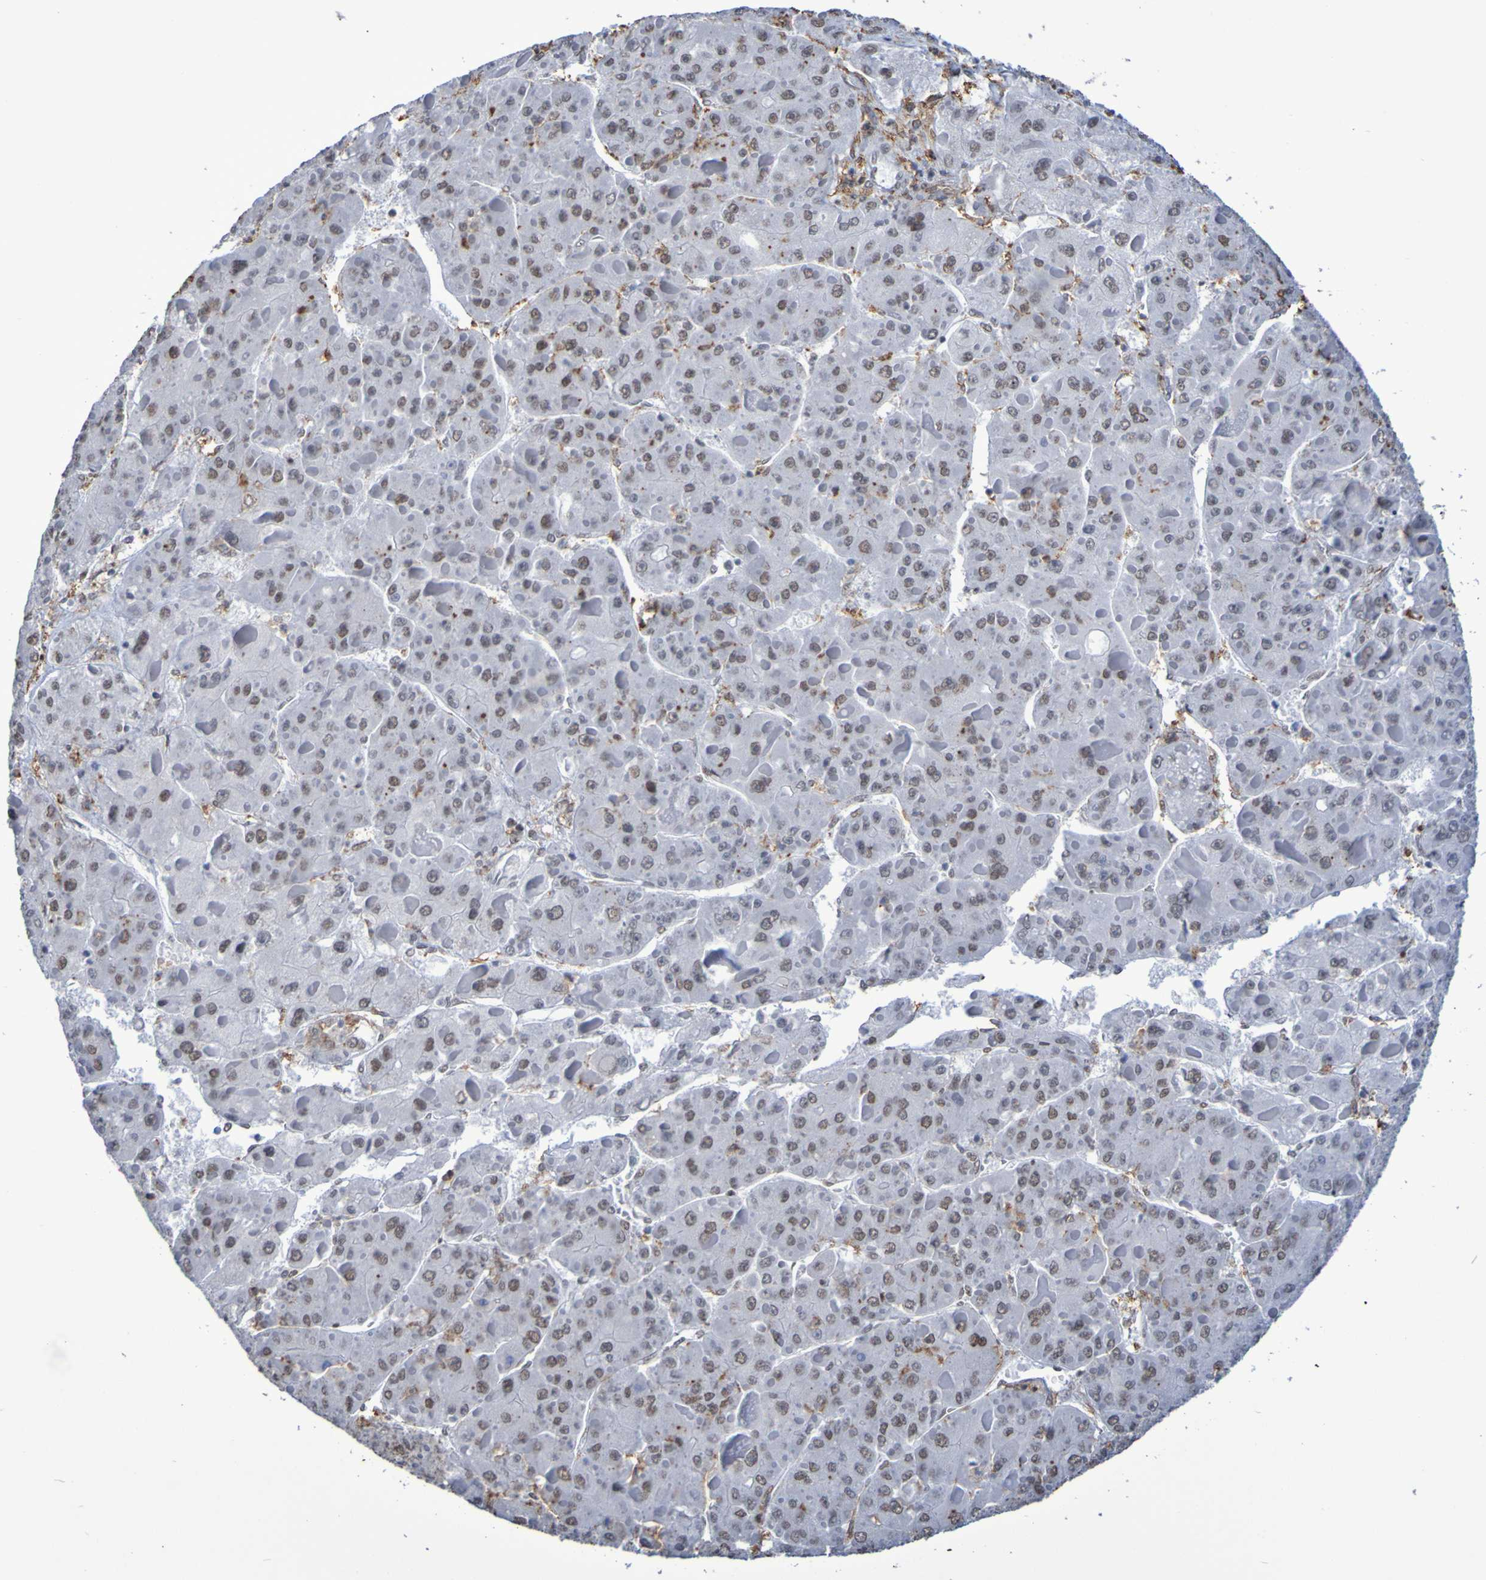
{"staining": {"intensity": "weak", "quantity": "25%-75%", "location": "nuclear"}, "tissue": "liver cancer", "cell_type": "Tumor cells", "image_type": "cancer", "snomed": [{"axis": "morphology", "description": "Carcinoma, Hepatocellular, NOS"}, {"axis": "topography", "description": "Liver"}], "caption": "Protein positivity by IHC demonstrates weak nuclear staining in approximately 25%-75% of tumor cells in liver hepatocellular carcinoma.", "gene": "MRTFB", "patient": {"sex": "female", "age": 73}}